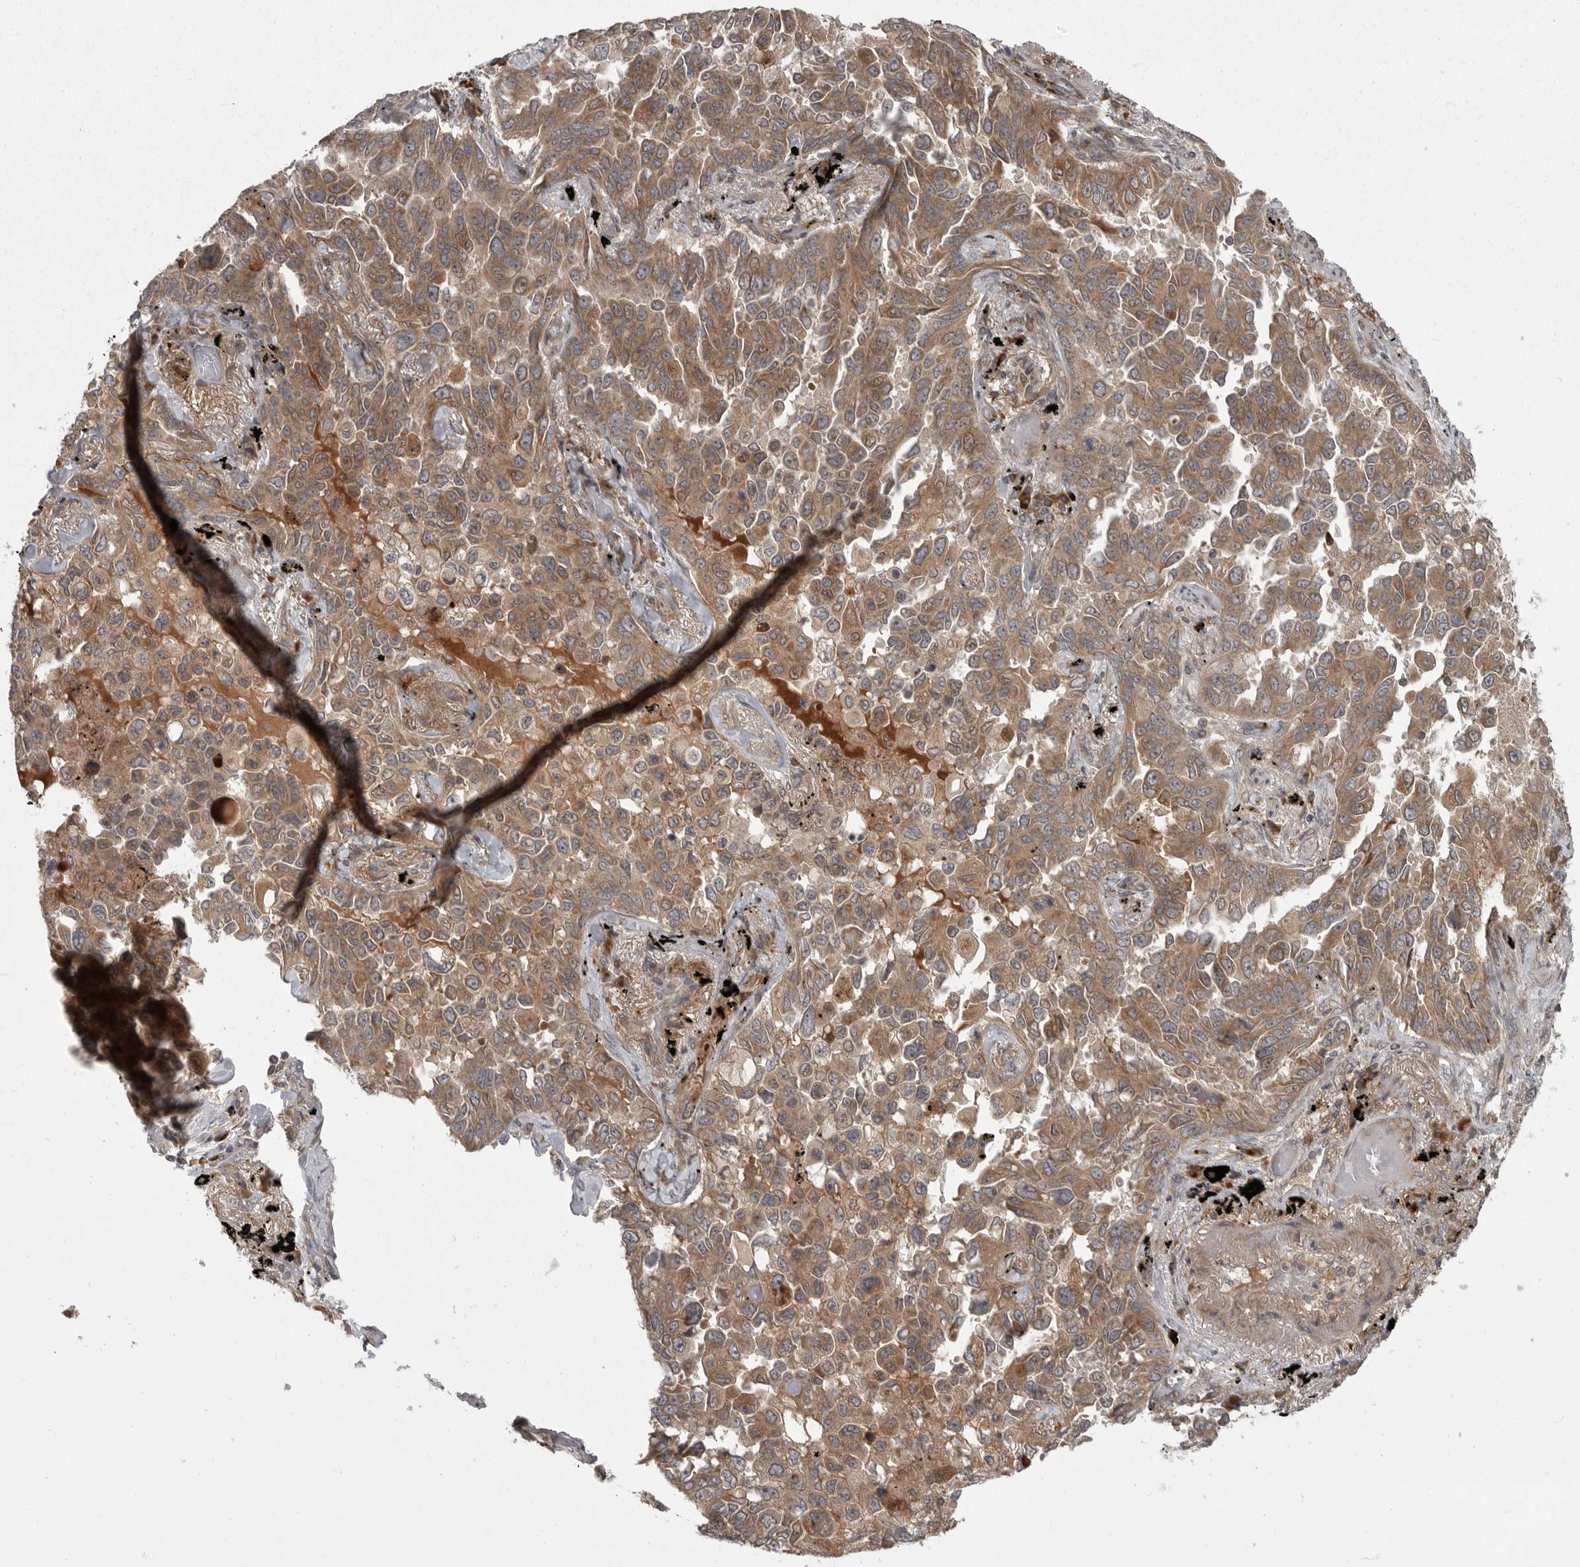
{"staining": {"intensity": "moderate", "quantity": ">75%", "location": "cytoplasmic/membranous"}, "tissue": "lung cancer", "cell_type": "Tumor cells", "image_type": "cancer", "snomed": [{"axis": "morphology", "description": "Adenocarcinoma, NOS"}, {"axis": "topography", "description": "Lung"}], "caption": "High-power microscopy captured an immunohistochemistry image of adenocarcinoma (lung), revealing moderate cytoplasmic/membranous positivity in about >75% of tumor cells.", "gene": "GPR31", "patient": {"sex": "female", "age": 67}}